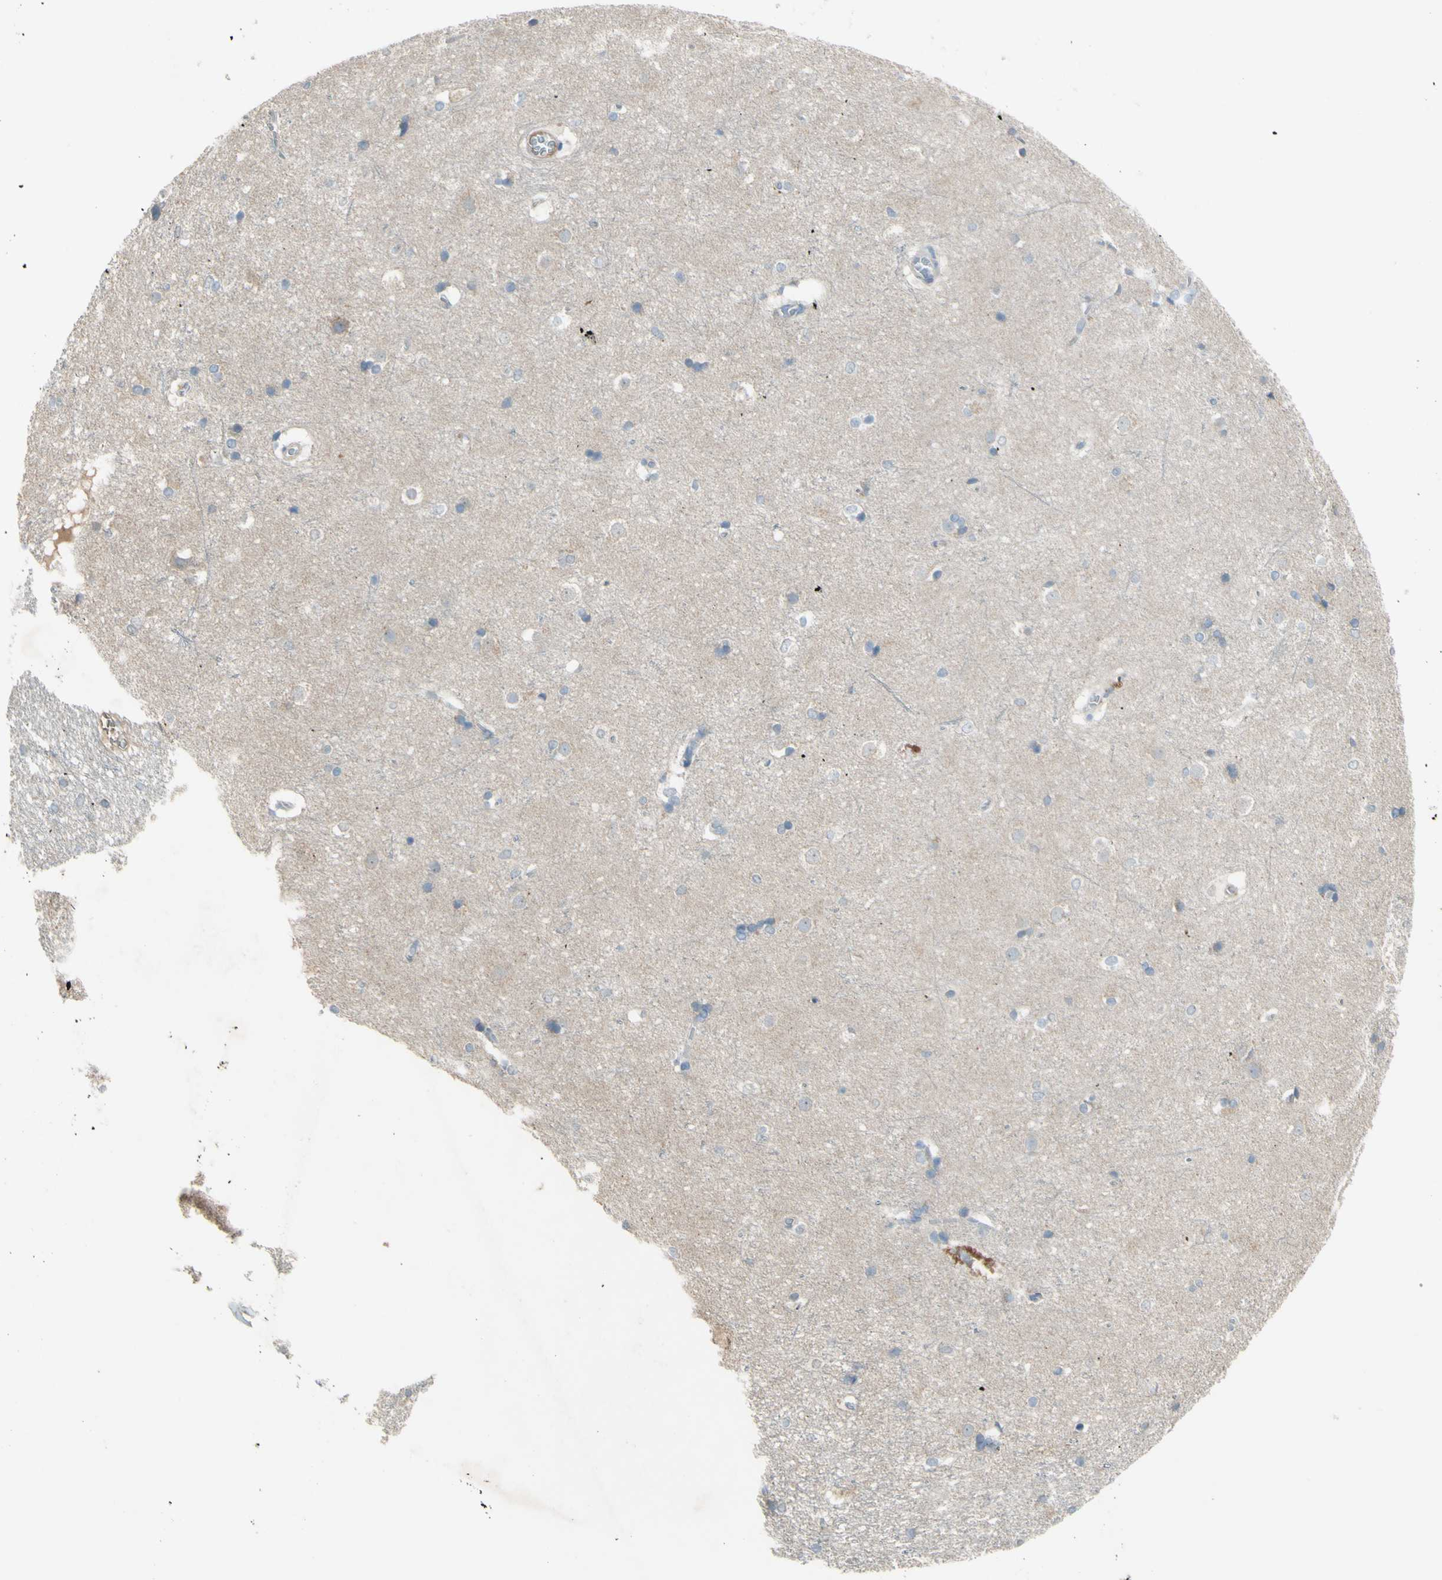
{"staining": {"intensity": "negative", "quantity": "none", "location": "none"}, "tissue": "caudate", "cell_type": "Glial cells", "image_type": "normal", "snomed": [{"axis": "morphology", "description": "Normal tissue, NOS"}, {"axis": "topography", "description": "Lateral ventricle wall"}], "caption": "The image exhibits no staining of glial cells in unremarkable caudate. Brightfield microscopy of immunohistochemistry (IHC) stained with DAB (3,3'-diaminobenzidine) (brown) and hematoxylin (blue), captured at high magnification.", "gene": "ATRN", "patient": {"sex": "female", "age": 19}}